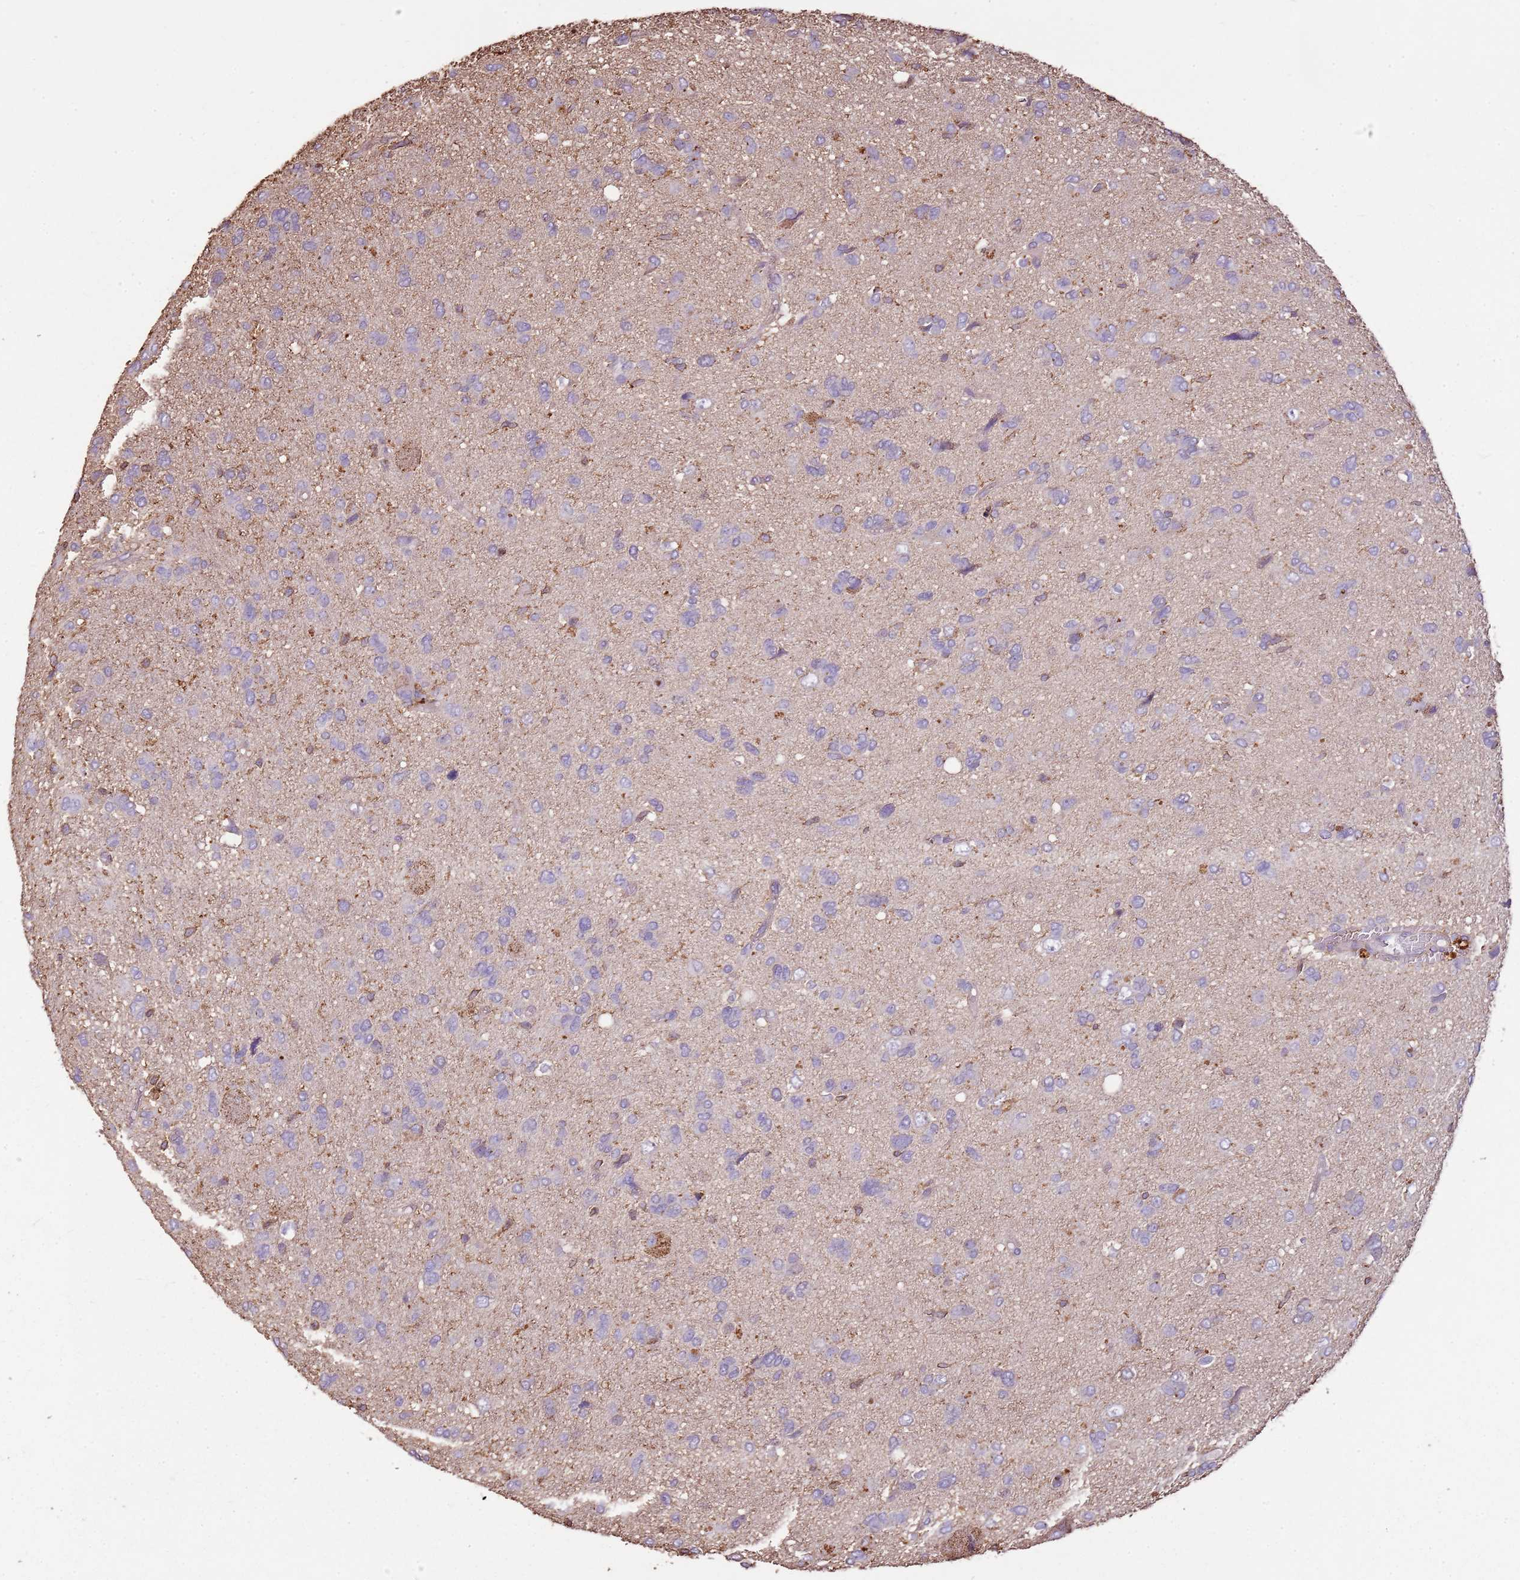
{"staining": {"intensity": "negative", "quantity": "none", "location": "none"}, "tissue": "glioma", "cell_type": "Tumor cells", "image_type": "cancer", "snomed": [{"axis": "morphology", "description": "Glioma, malignant, High grade"}, {"axis": "topography", "description": "Brain"}], "caption": "High power microscopy histopathology image of an immunohistochemistry (IHC) micrograph of glioma, revealing no significant expression in tumor cells.", "gene": "ARL10", "patient": {"sex": "female", "age": 59}}